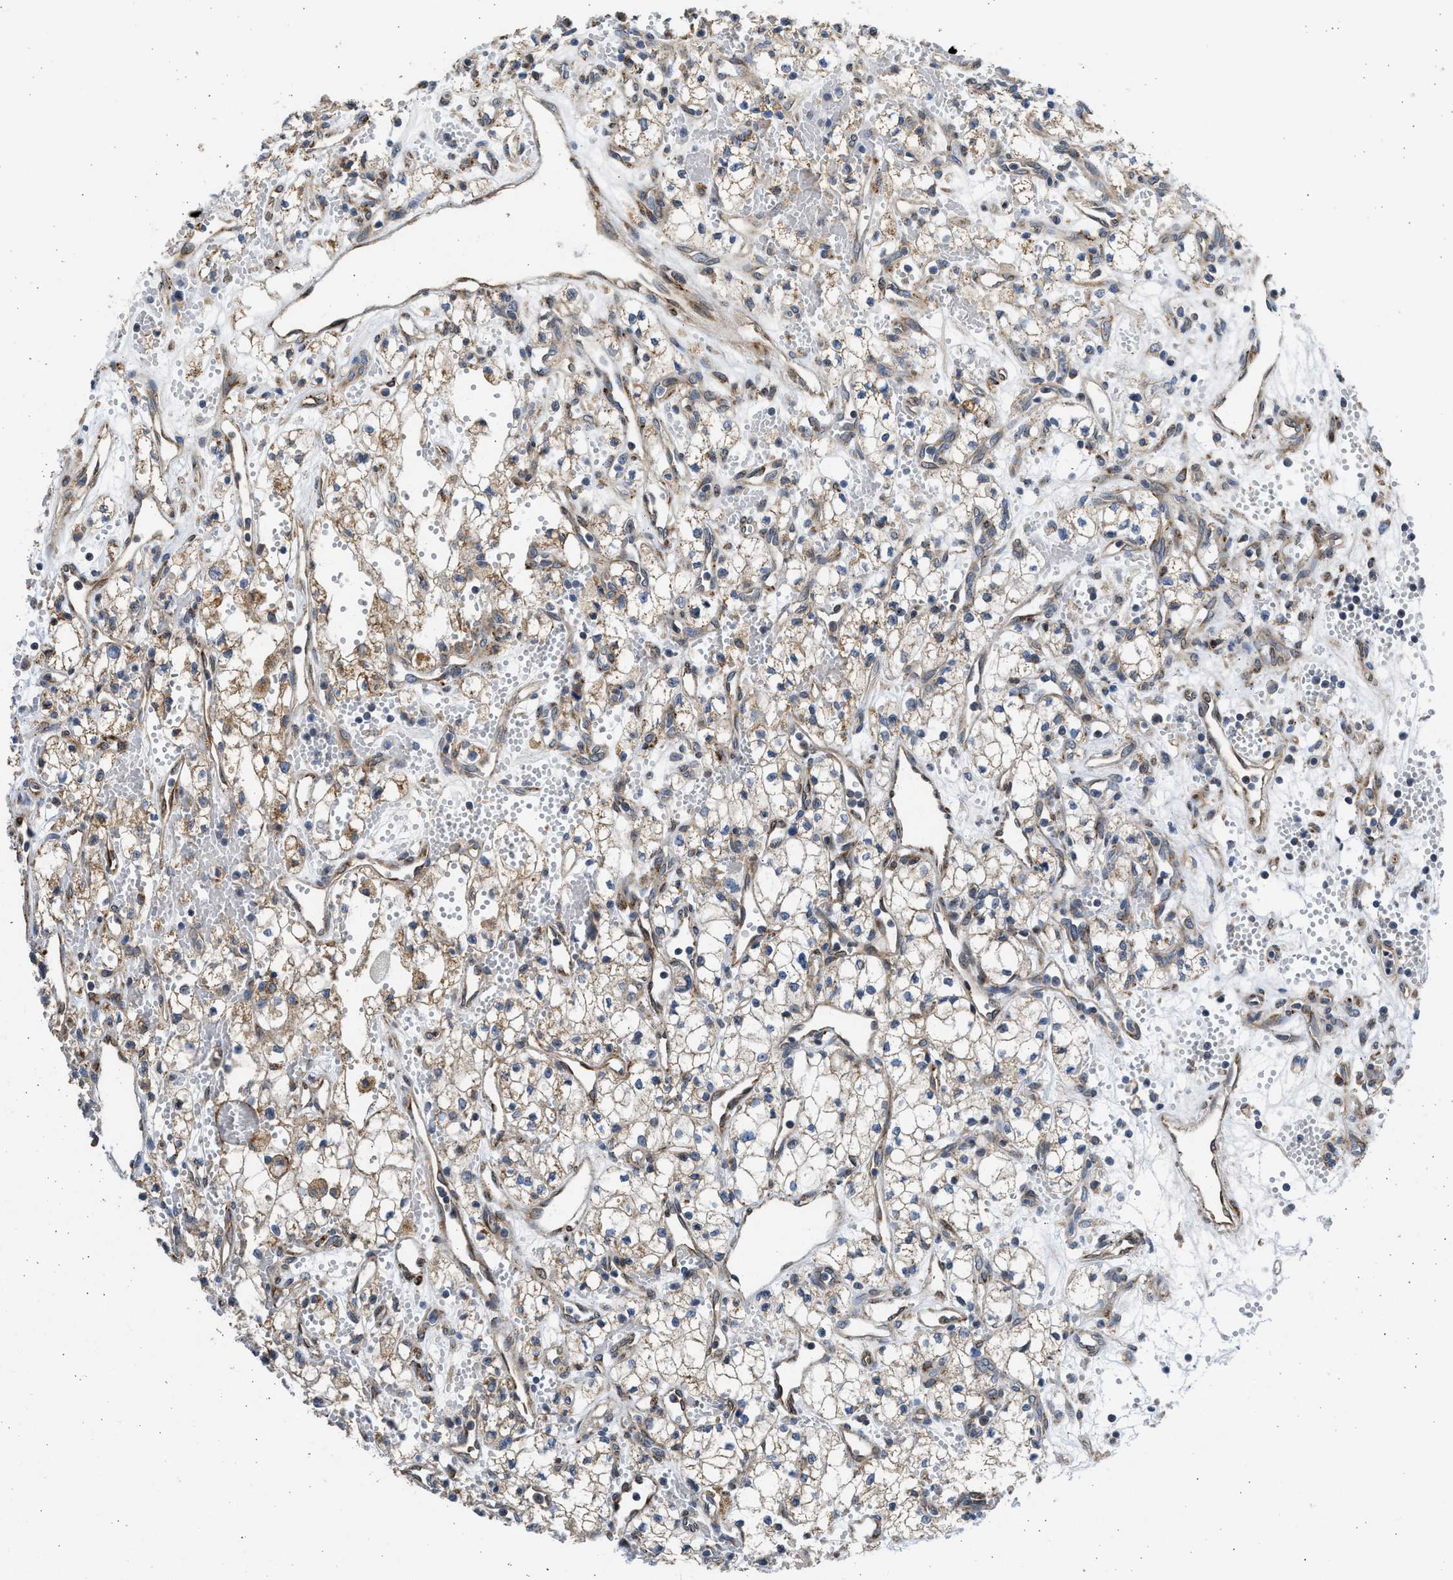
{"staining": {"intensity": "weak", "quantity": "25%-75%", "location": "cytoplasmic/membranous"}, "tissue": "renal cancer", "cell_type": "Tumor cells", "image_type": "cancer", "snomed": [{"axis": "morphology", "description": "Adenocarcinoma, NOS"}, {"axis": "topography", "description": "Kidney"}], "caption": "A brown stain highlights weak cytoplasmic/membranous expression of a protein in adenocarcinoma (renal) tumor cells.", "gene": "PLD2", "patient": {"sex": "male", "age": 59}}